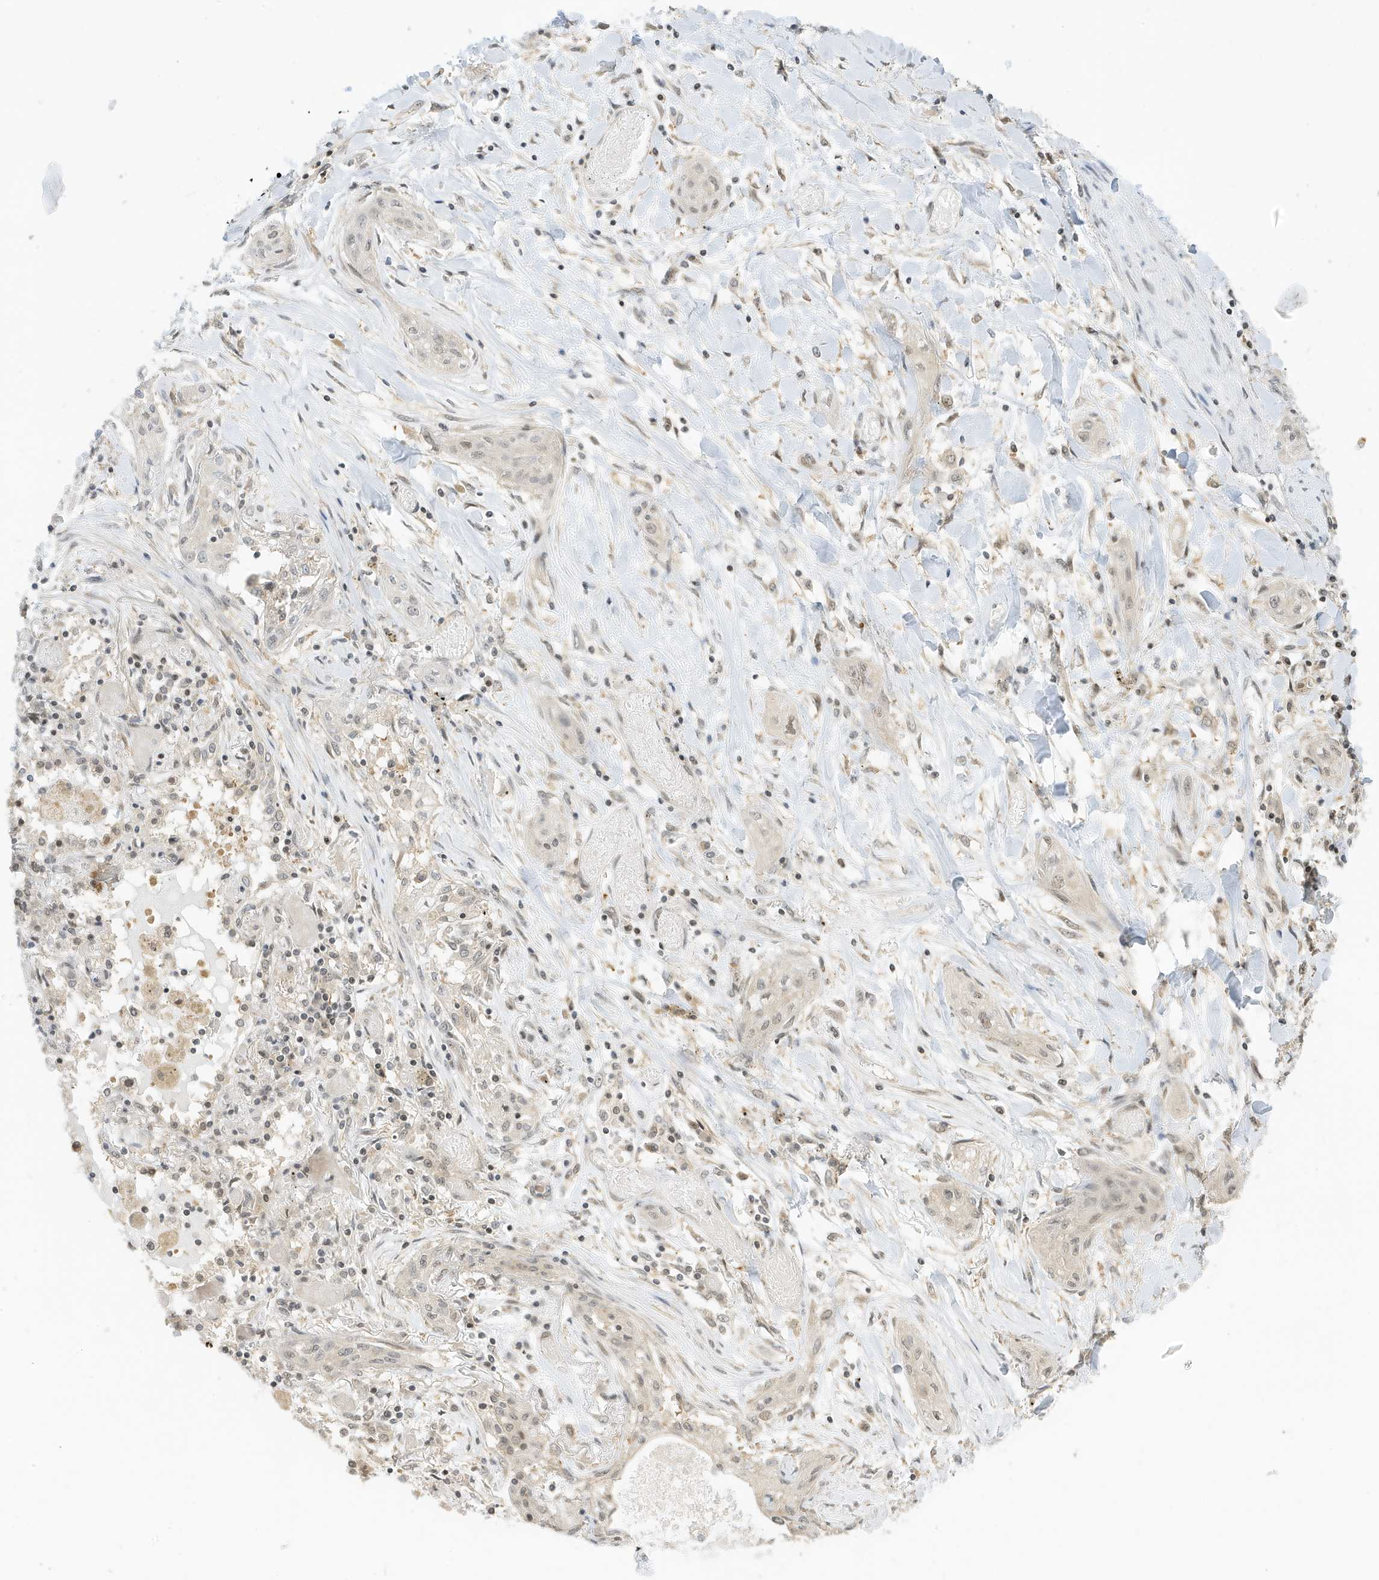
{"staining": {"intensity": "weak", "quantity": ">75%", "location": "nuclear"}, "tissue": "lung cancer", "cell_type": "Tumor cells", "image_type": "cancer", "snomed": [{"axis": "morphology", "description": "Squamous cell carcinoma, NOS"}, {"axis": "topography", "description": "Lung"}], "caption": "Lung cancer stained with DAB IHC exhibits low levels of weak nuclear positivity in approximately >75% of tumor cells.", "gene": "TAB3", "patient": {"sex": "female", "age": 47}}